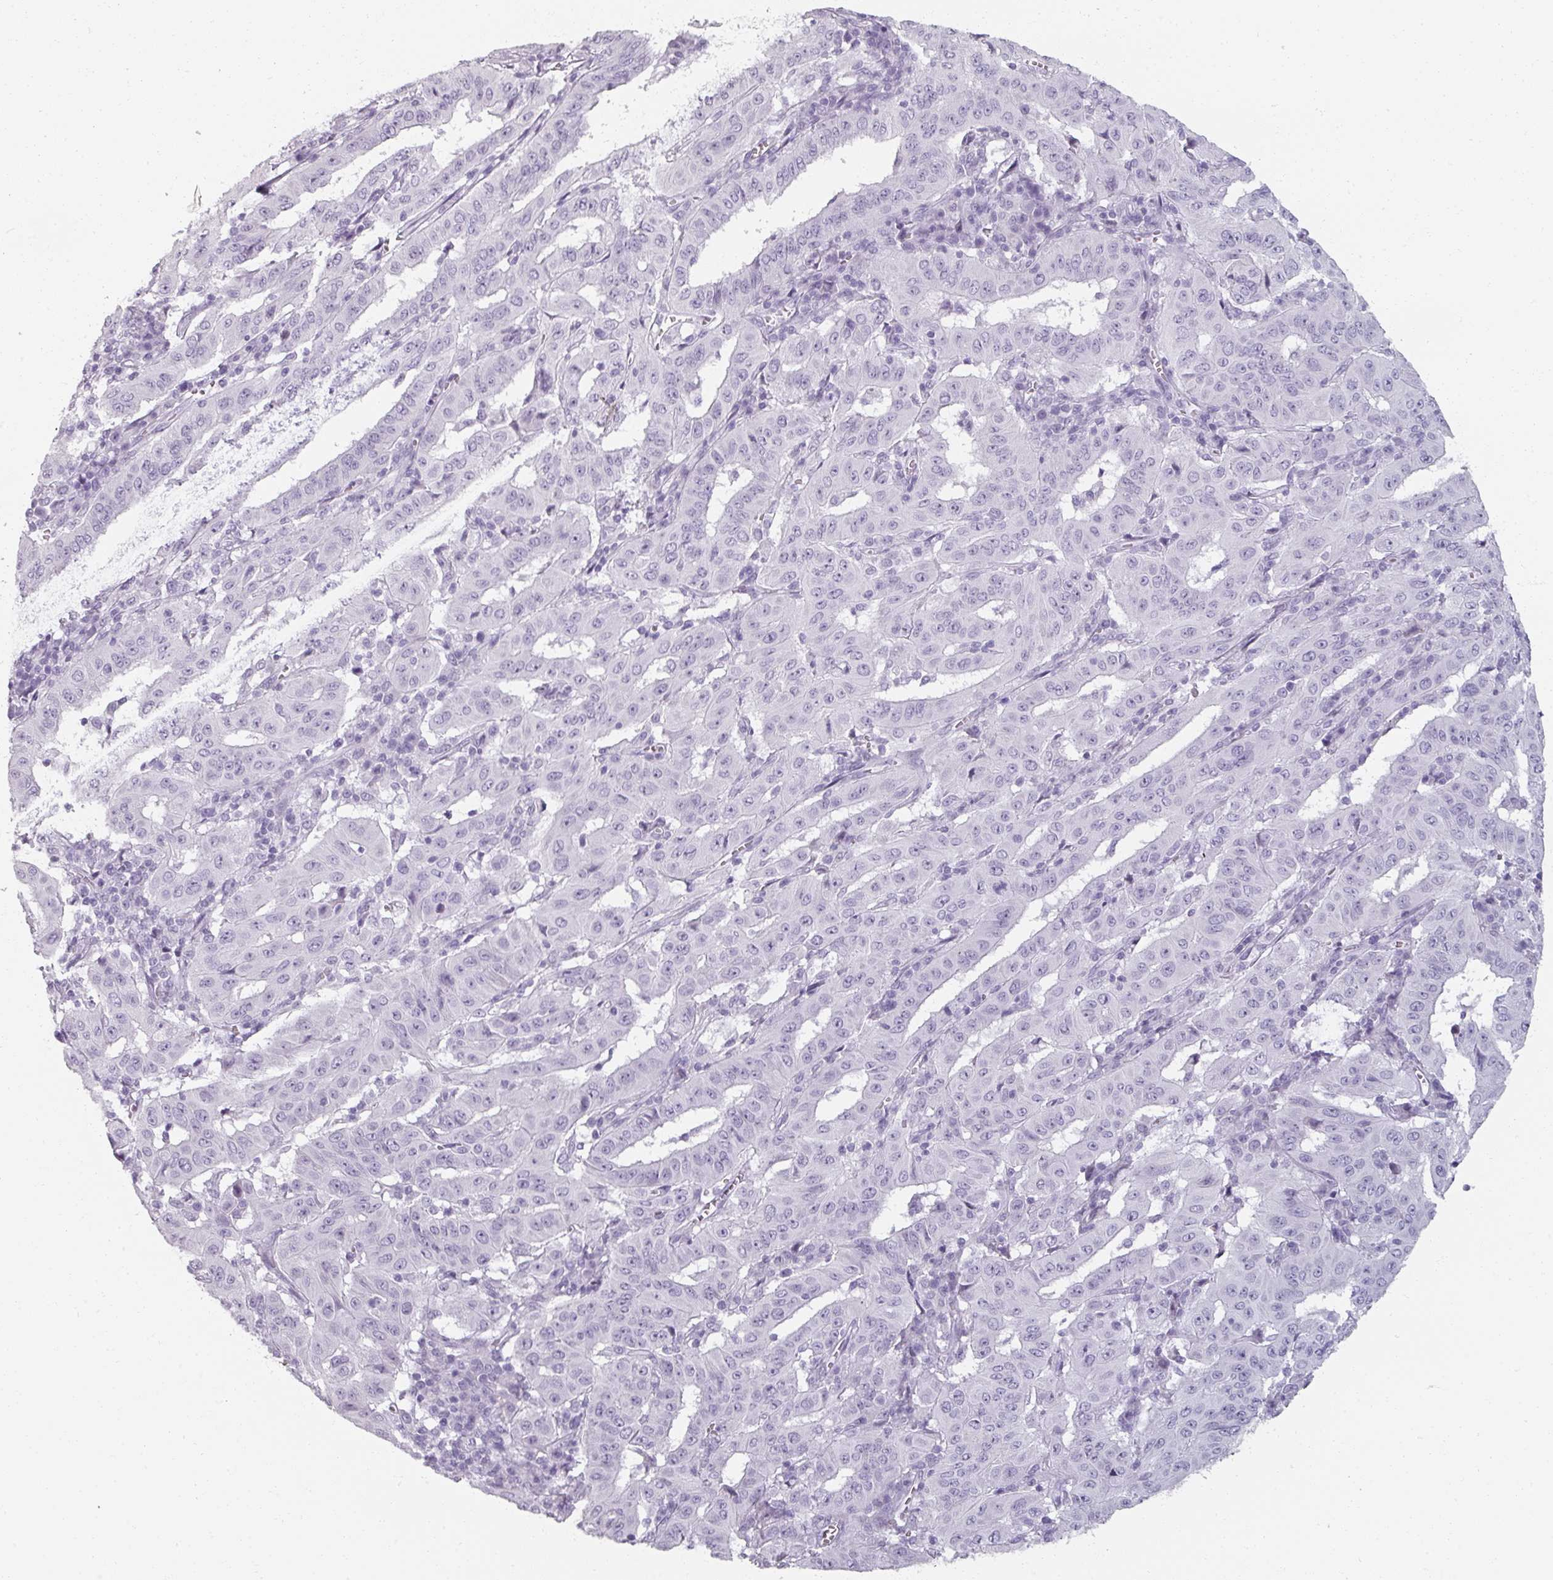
{"staining": {"intensity": "negative", "quantity": "none", "location": "none"}, "tissue": "pancreatic cancer", "cell_type": "Tumor cells", "image_type": "cancer", "snomed": [{"axis": "morphology", "description": "Adenocarcinoma, NOS"}, {"axis": "topography", "description": "Pancreas"}], "caption": "An IHC image of pancreatic cancer is shown. There is no staining in tumor cells of pancreatic cancer. (IHC, brightfield microscopy, high magnification).", "gene": "REG3G", "patient": {"sex": "male", "age": 63}}